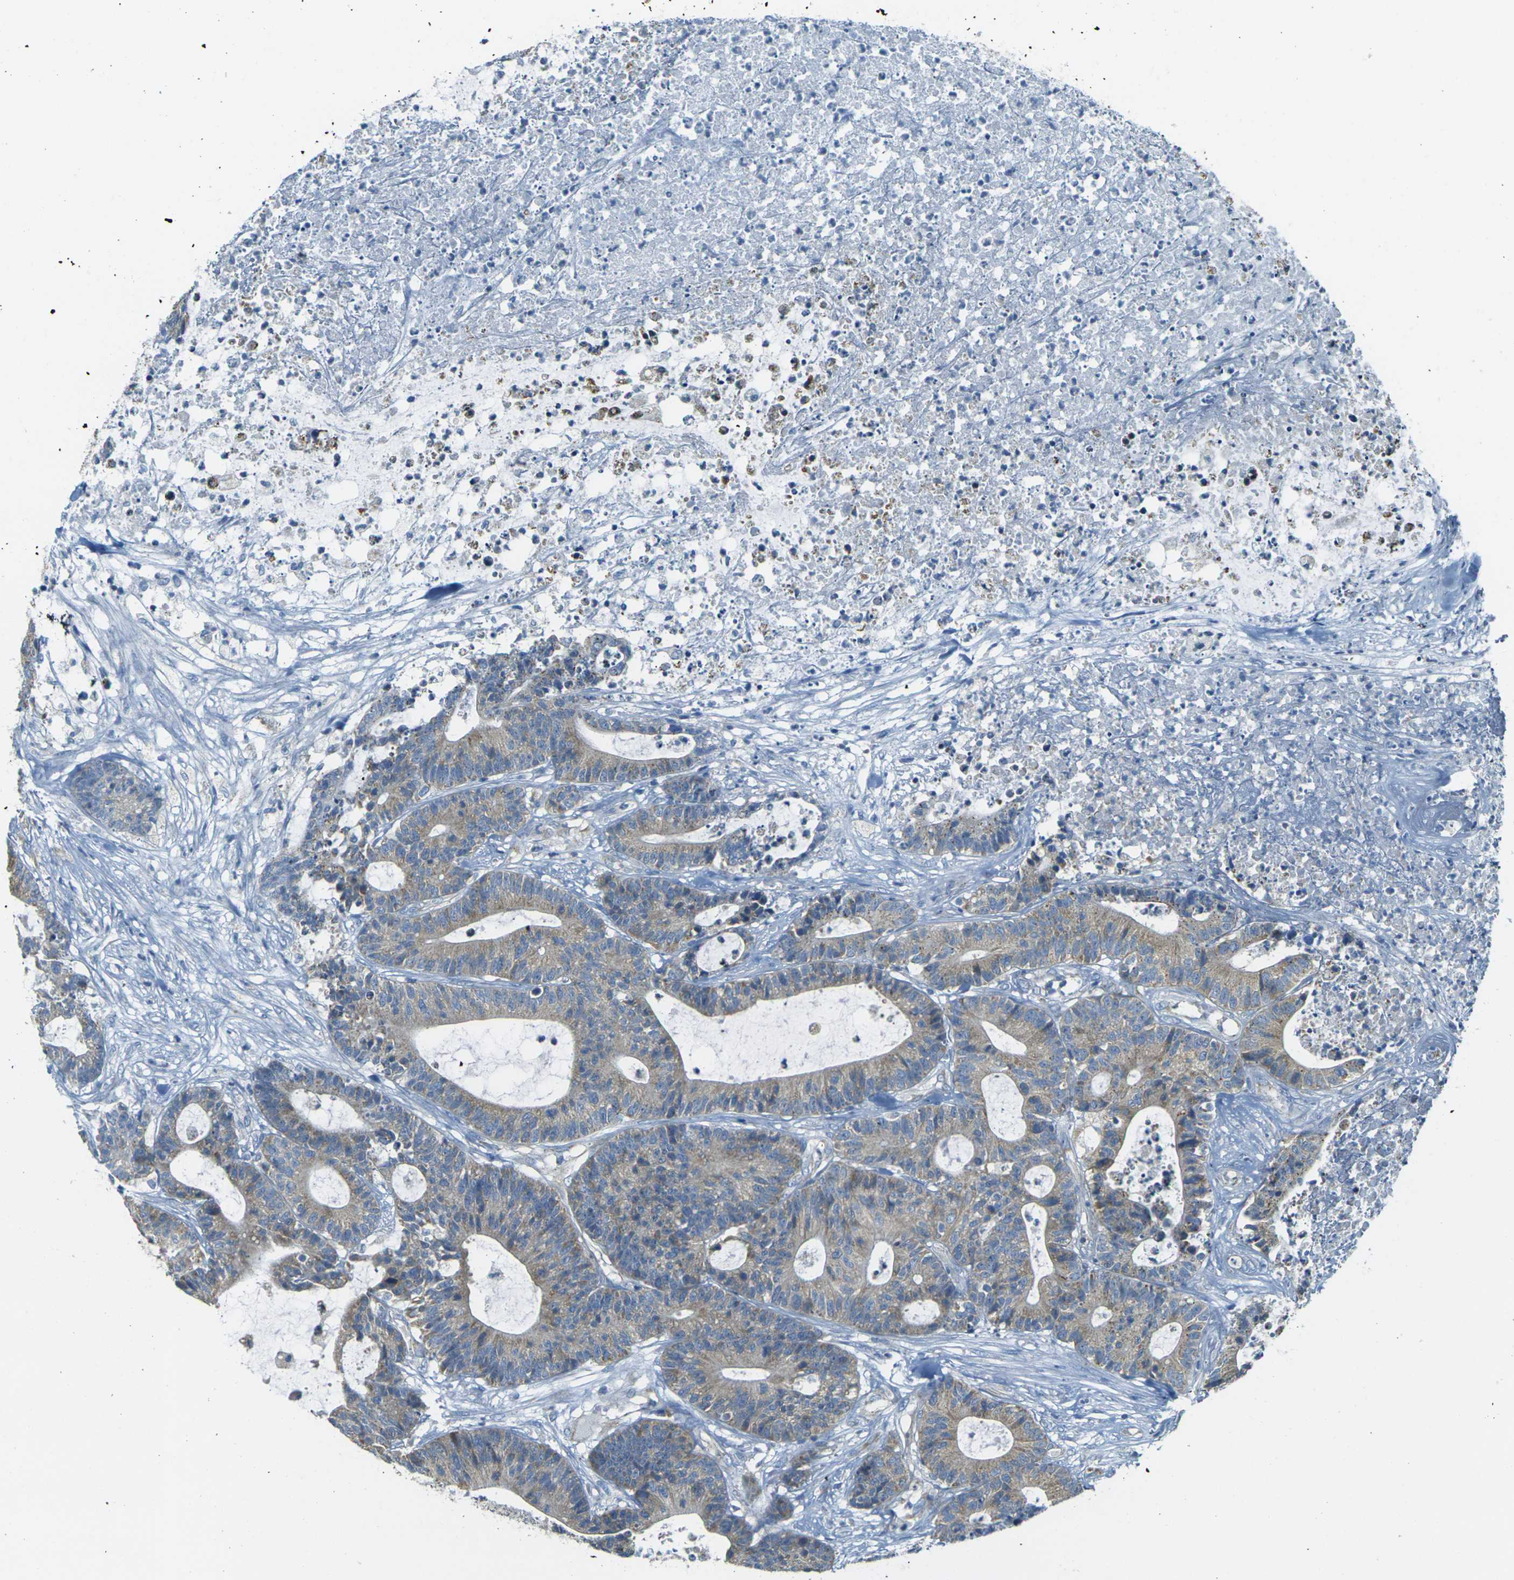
{"staining": {"intensity": "weak", "quantity": ">75%", "location": "cytoplasmic/membranous"}, "tissue": "colorectal cancer", "cell_type": "Tumor cells", "image_type": "cancer", "snomed": [{"axis": "morphology", "description": "Adenocarcinoma, NOS"}, {"axis": "topography", "description": "Colon"}], "caption": "Immunohistochemical staining of human adenocarcinoma (colorectal) demonstrates low levels of weak cytoplasmic/membranous staining in approximately >75% of tumor cells.", "gene": "PARD6B", "patient": {"sex": "female", "age": 84}}